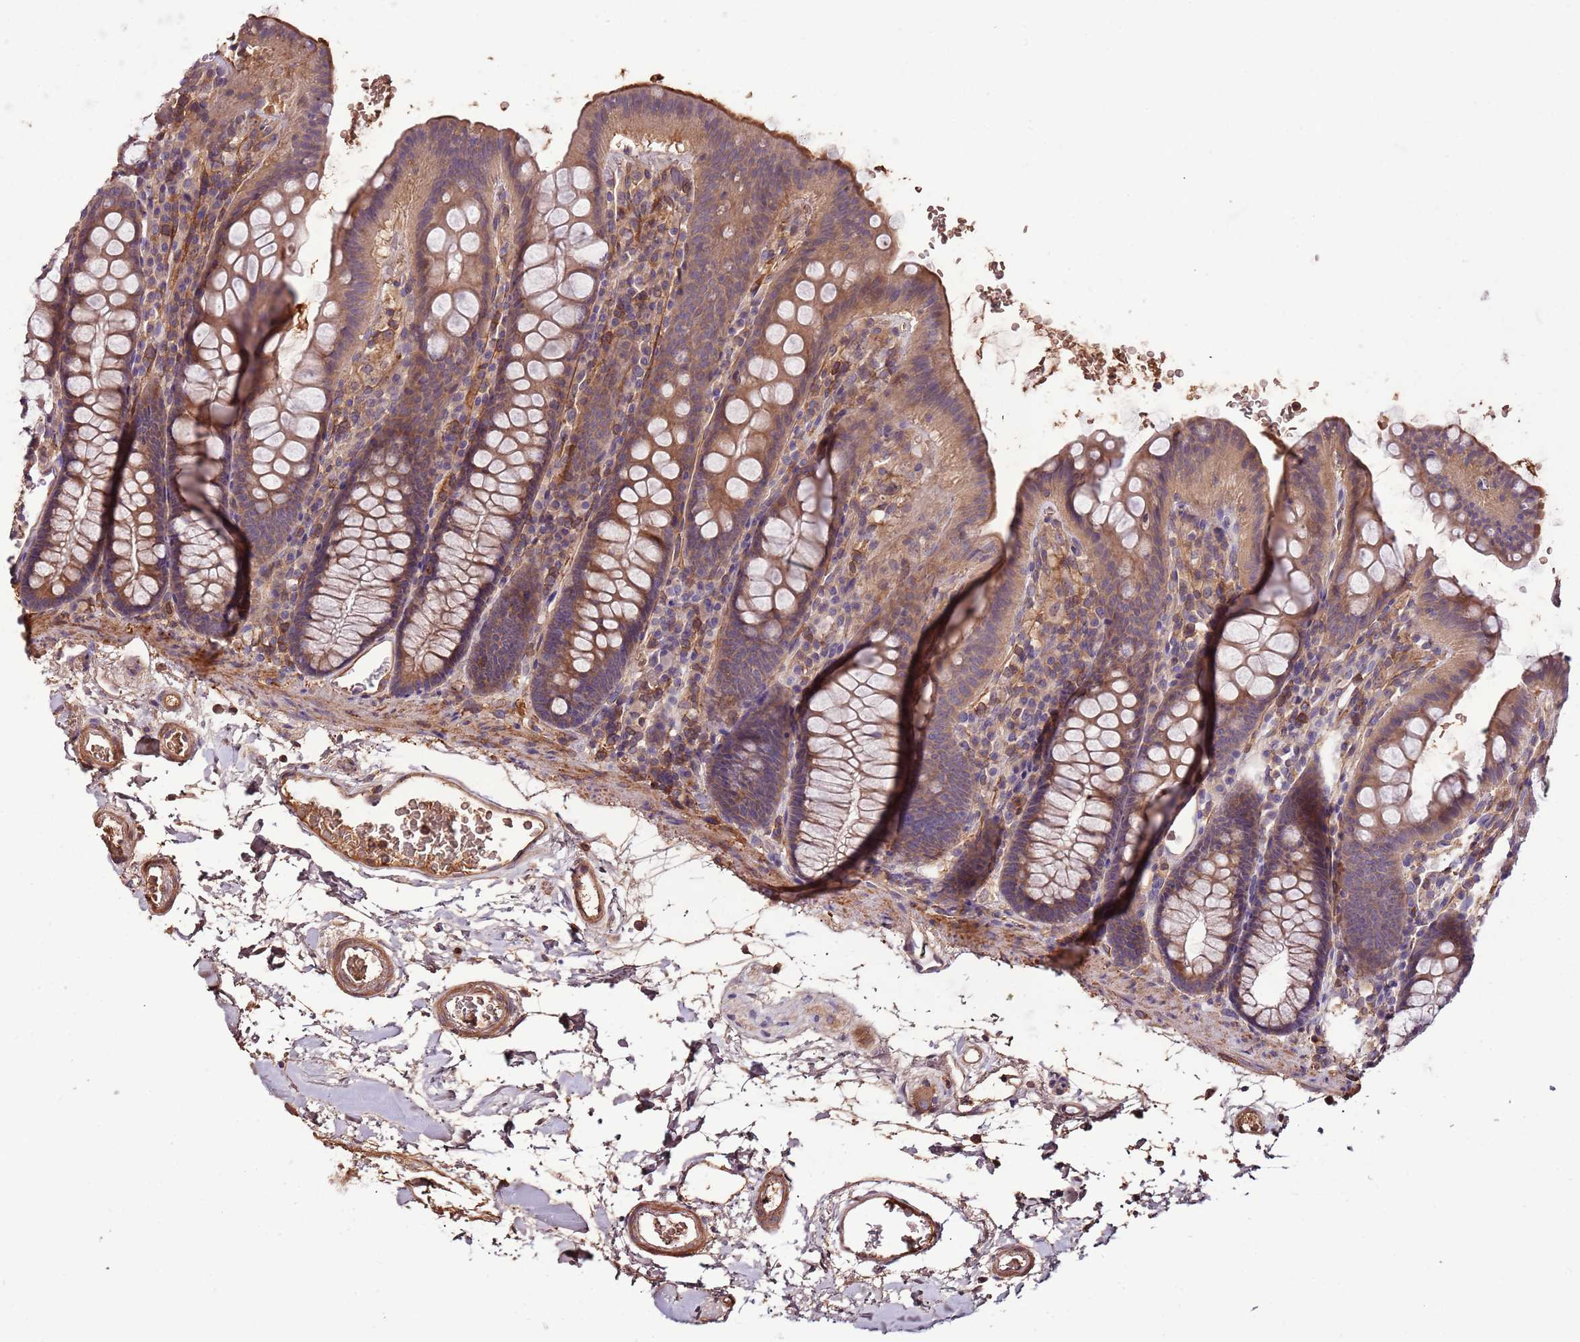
{"staining": {"intensity": "moderate", "quantity": ">75%", "location": "cytoplasmic/membranous"}, "tissue": "colon", "cell_type": "Endothelial cells", "image_type": "normal", "snomed": [{"axis": "morphology", "description": "Normal tissue, NOS"}, {"axis": "topography", "description": "Colon"}], "caption": "Immunohistochemical staining of benign colon demonstrates medium levels of moderate cytoplasmic/membranous positivity in approximately >75% of endothelial cells. Using DAB (3,3'-diaminobenzidine) (brown) and hematoxylin (blue) stains, captured at high magnification using brightfield microscopy.", "gene": "DENR", "patient": {"sex": "male", "age": 75}}